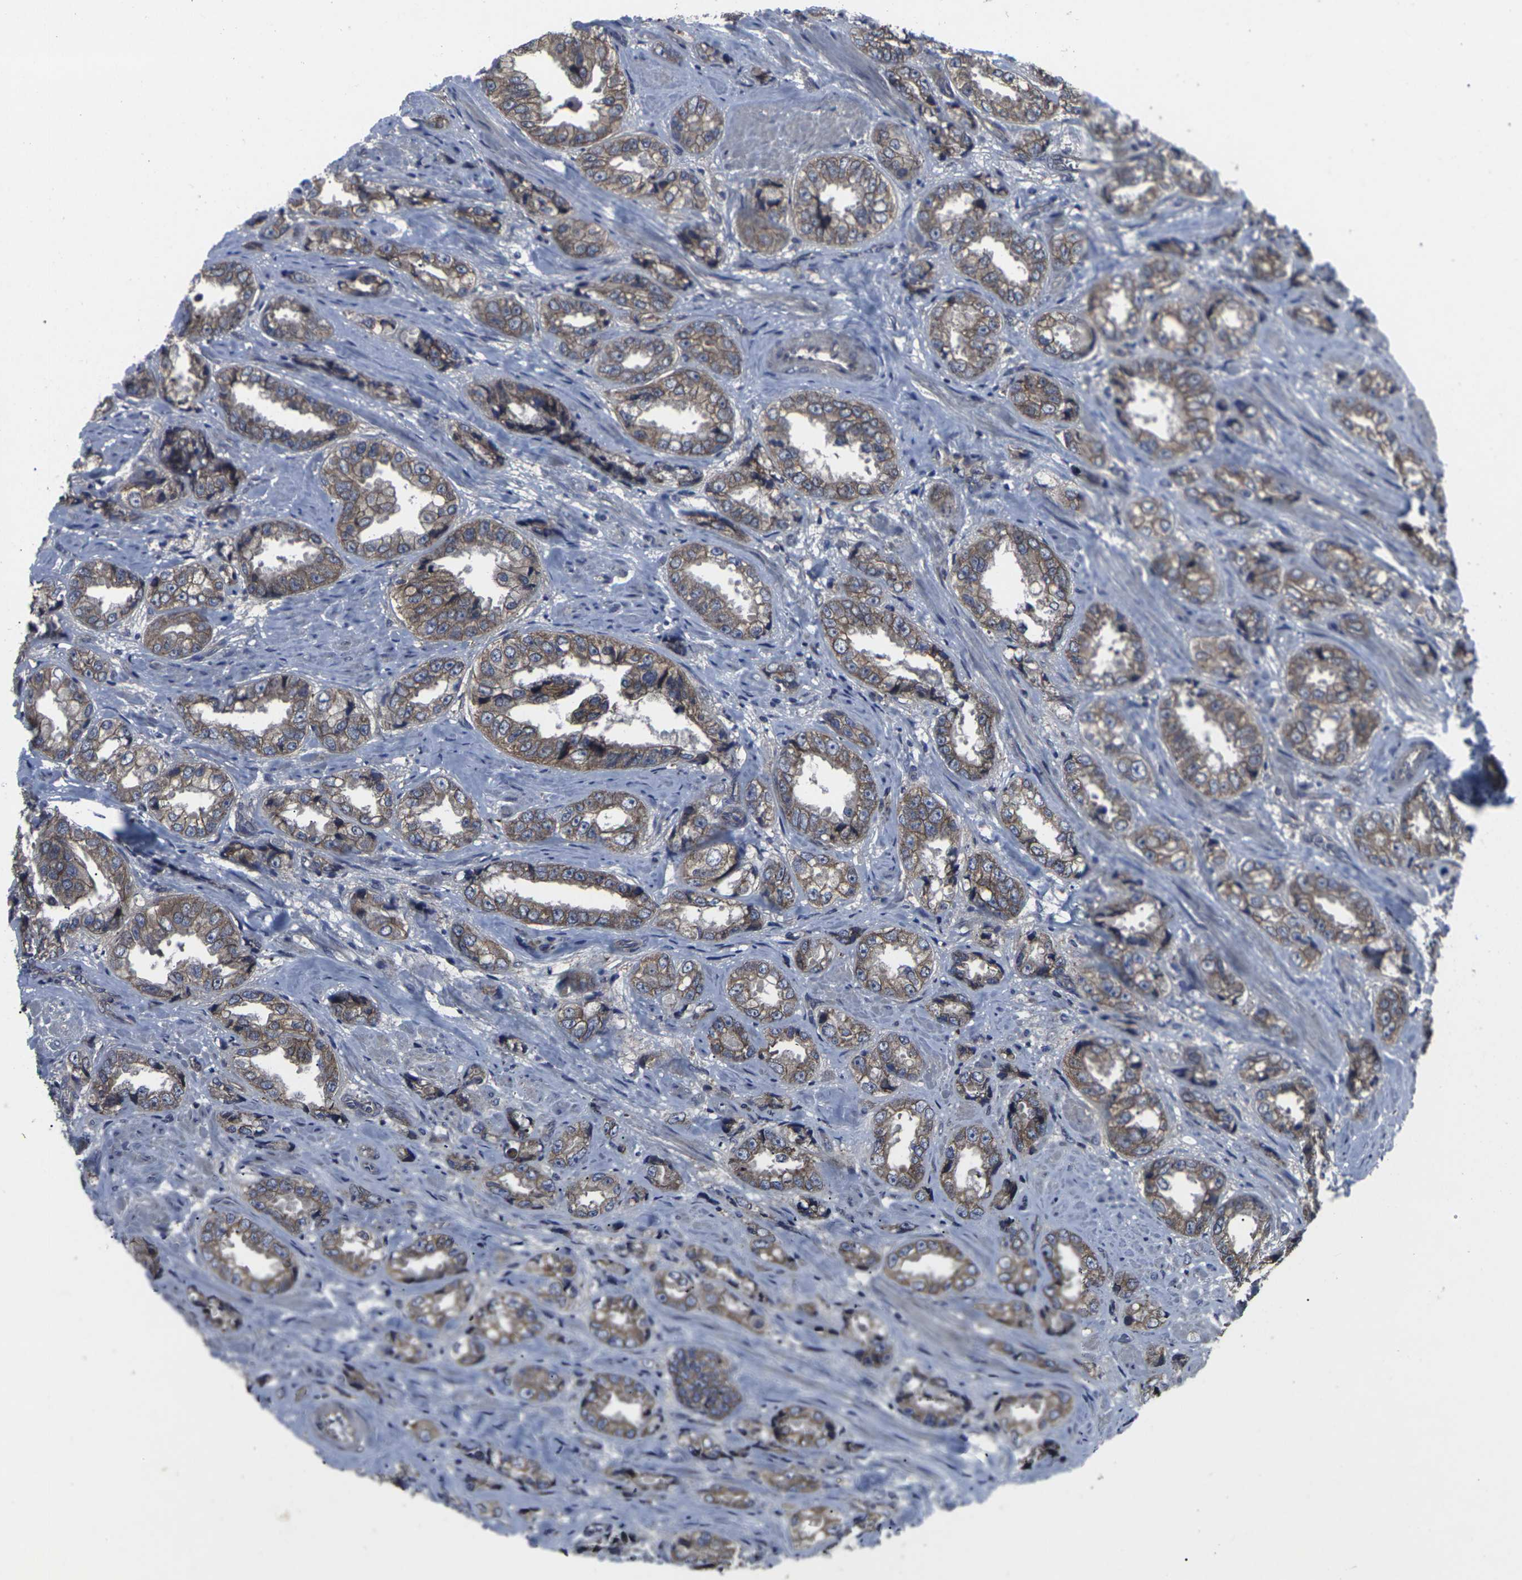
{"staining": {"intensity": "moderate", "quantity": ">75%", "location": "cytoplasmic/membranous"}, "tissue": "prostate cancer", "cell_type": "Tumor cells", "image_type": "cancer", "snomed": [{"axis": "morphology", "description": "Adenocarcinoma, High grade"}, {"axis": "topography", "description": "Prostate"}], "caption": "Protein staining shows moderate cytoplasmic/membranous expression in approximately >75% of tumor cells in high-grade adenocarcinoma (prostate).", "gene": "MAPKAPK2", "patient": {"sex": "male", "age": 61}}